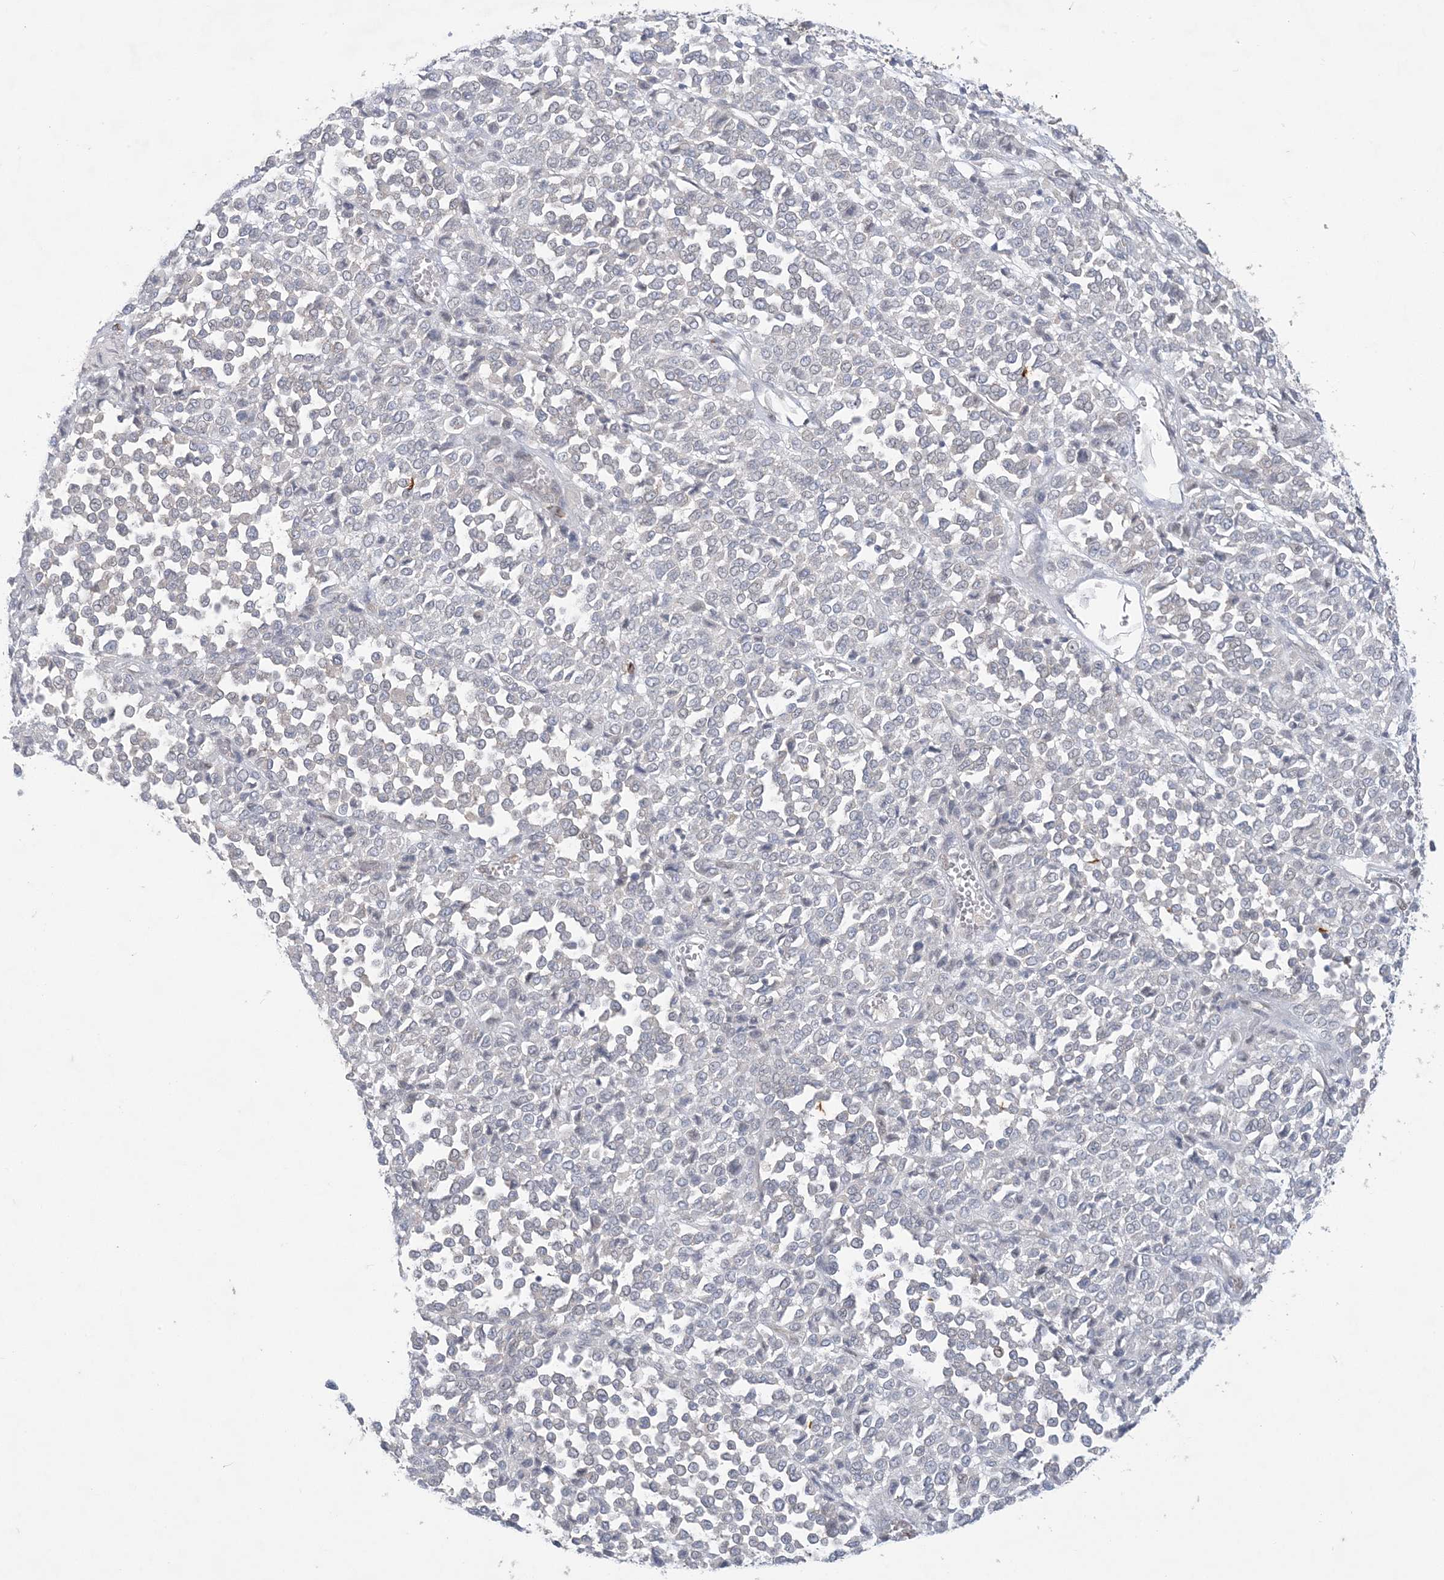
{"staining": {"intensity": "negative", "quantity": "none", "location": "none"}, "tissue": "melanoma", "cell_type": "Tumor cells", "image_type": "cancer", "snomed": [{"axis": "morphology", "description": "Malignant melanoma, Metastatic site"}, {"axis": "topography", "description": "Pancreas"}], "caption": "Tumor cells are negative for protein expression in human malignant melanoma (metastatic site). The staining was performed using DAB to visualize the protein expression in brown, while the nuclei were stained in blue with hematoxylin (Magnification: 20x).", "gene": "KIF3A", "patient": {"sex": "female", "age": 30}}